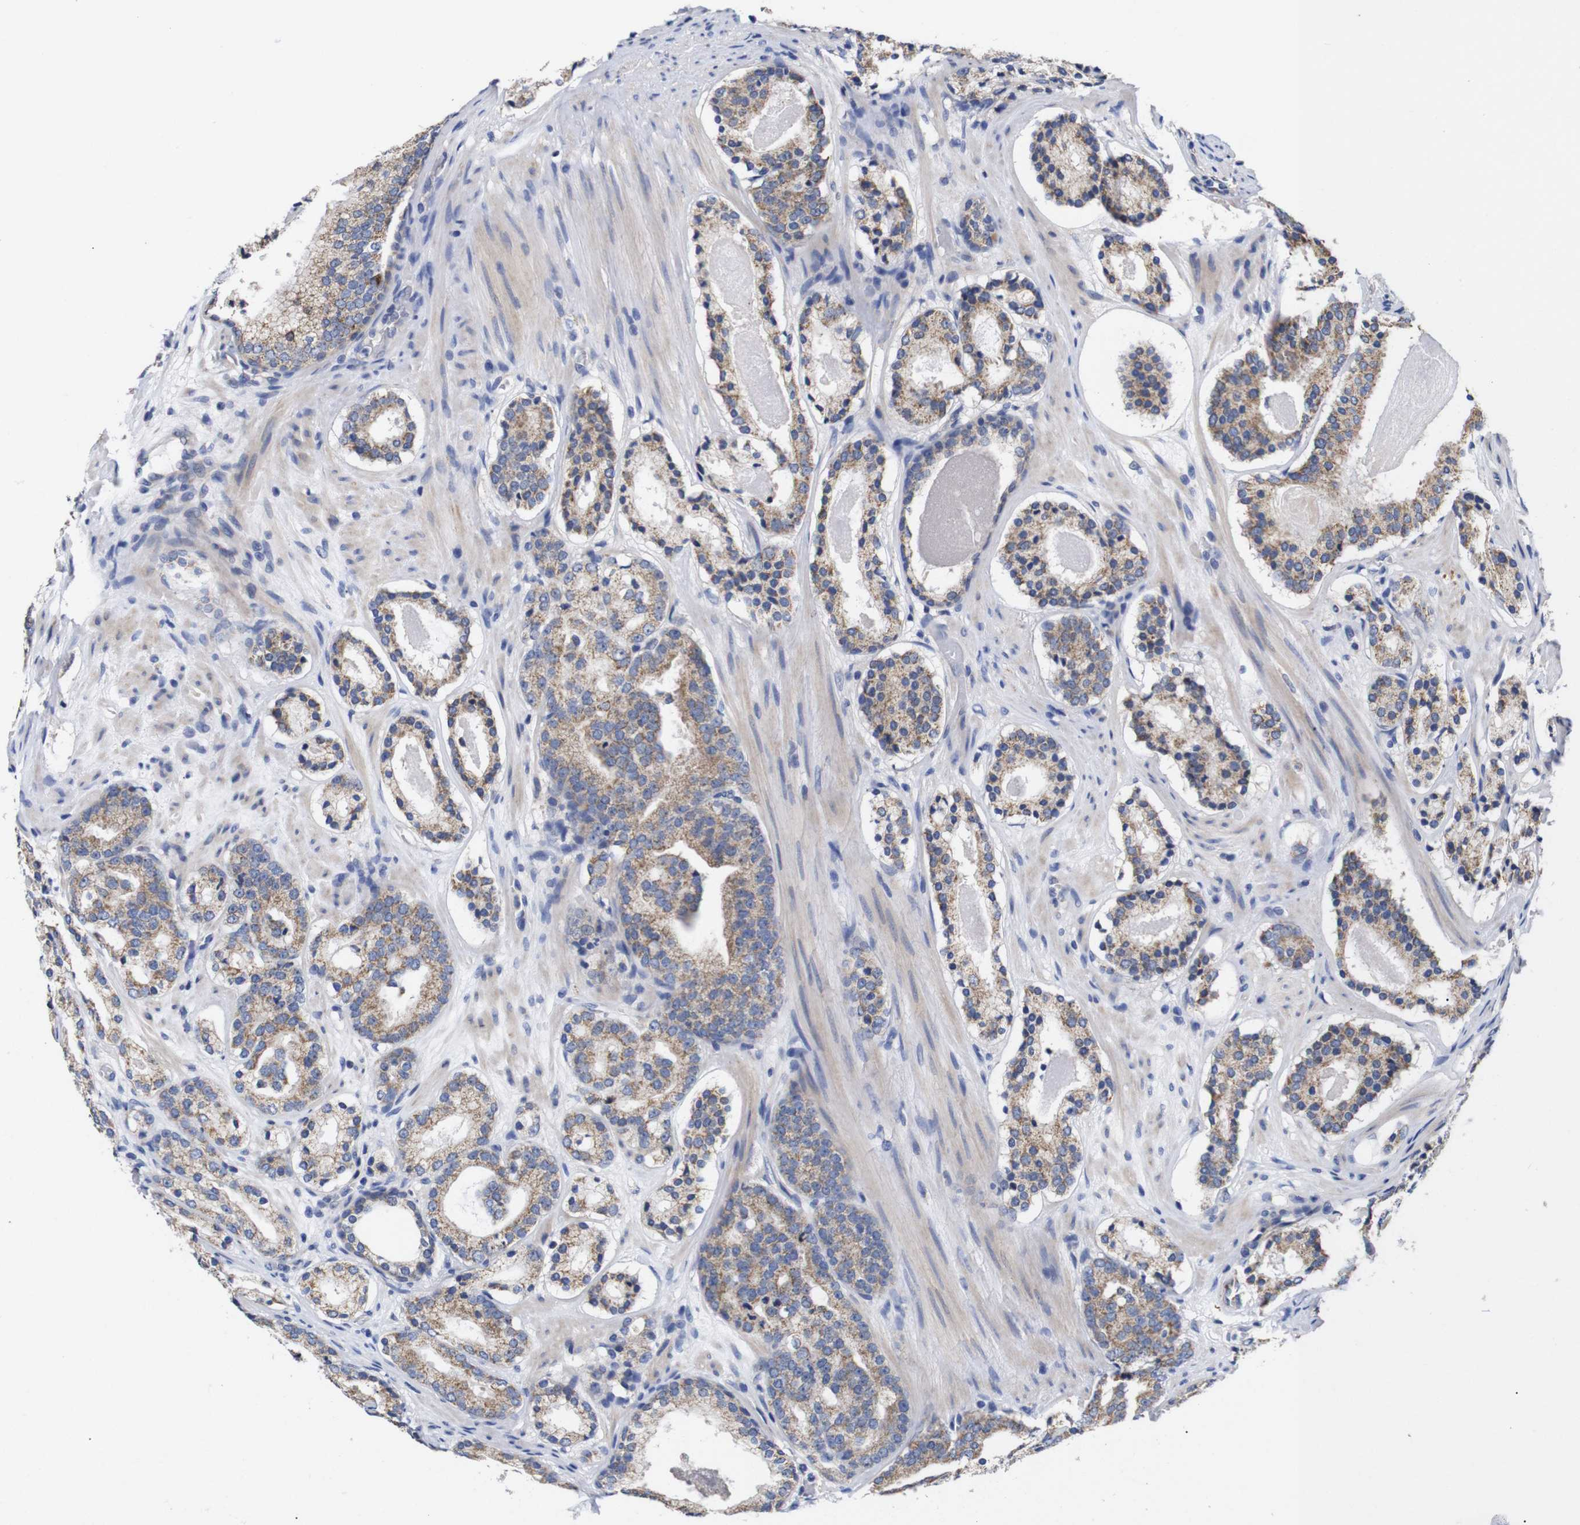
{"staining": {"intensity": "moderate", "quantity": ">75%", "location": "cytoplasmic/membranous"}, "tissue": "prostate cancer", "cell_type": "Tumor cells", "image_type": "cancer", "snomed": [{"axis": "morphology", "description": "Adenocarcinoma, Low grade"}, {"axis": "topography", "description": "Prostate"}], "caption": "Immunohistochemical staining of prostate cancer (adenocarcinoma (low-grade)) exhibits medium levels of moderate cytoplasmic/membranous positivity in approximately >75% of tumor cells. Using DAB (brown) and hematoxylin (blue) stains, captured at high magnification using brightfield microscopy.", "gene": "OPN3", "patient": {"sex": "male", "age": 69}}